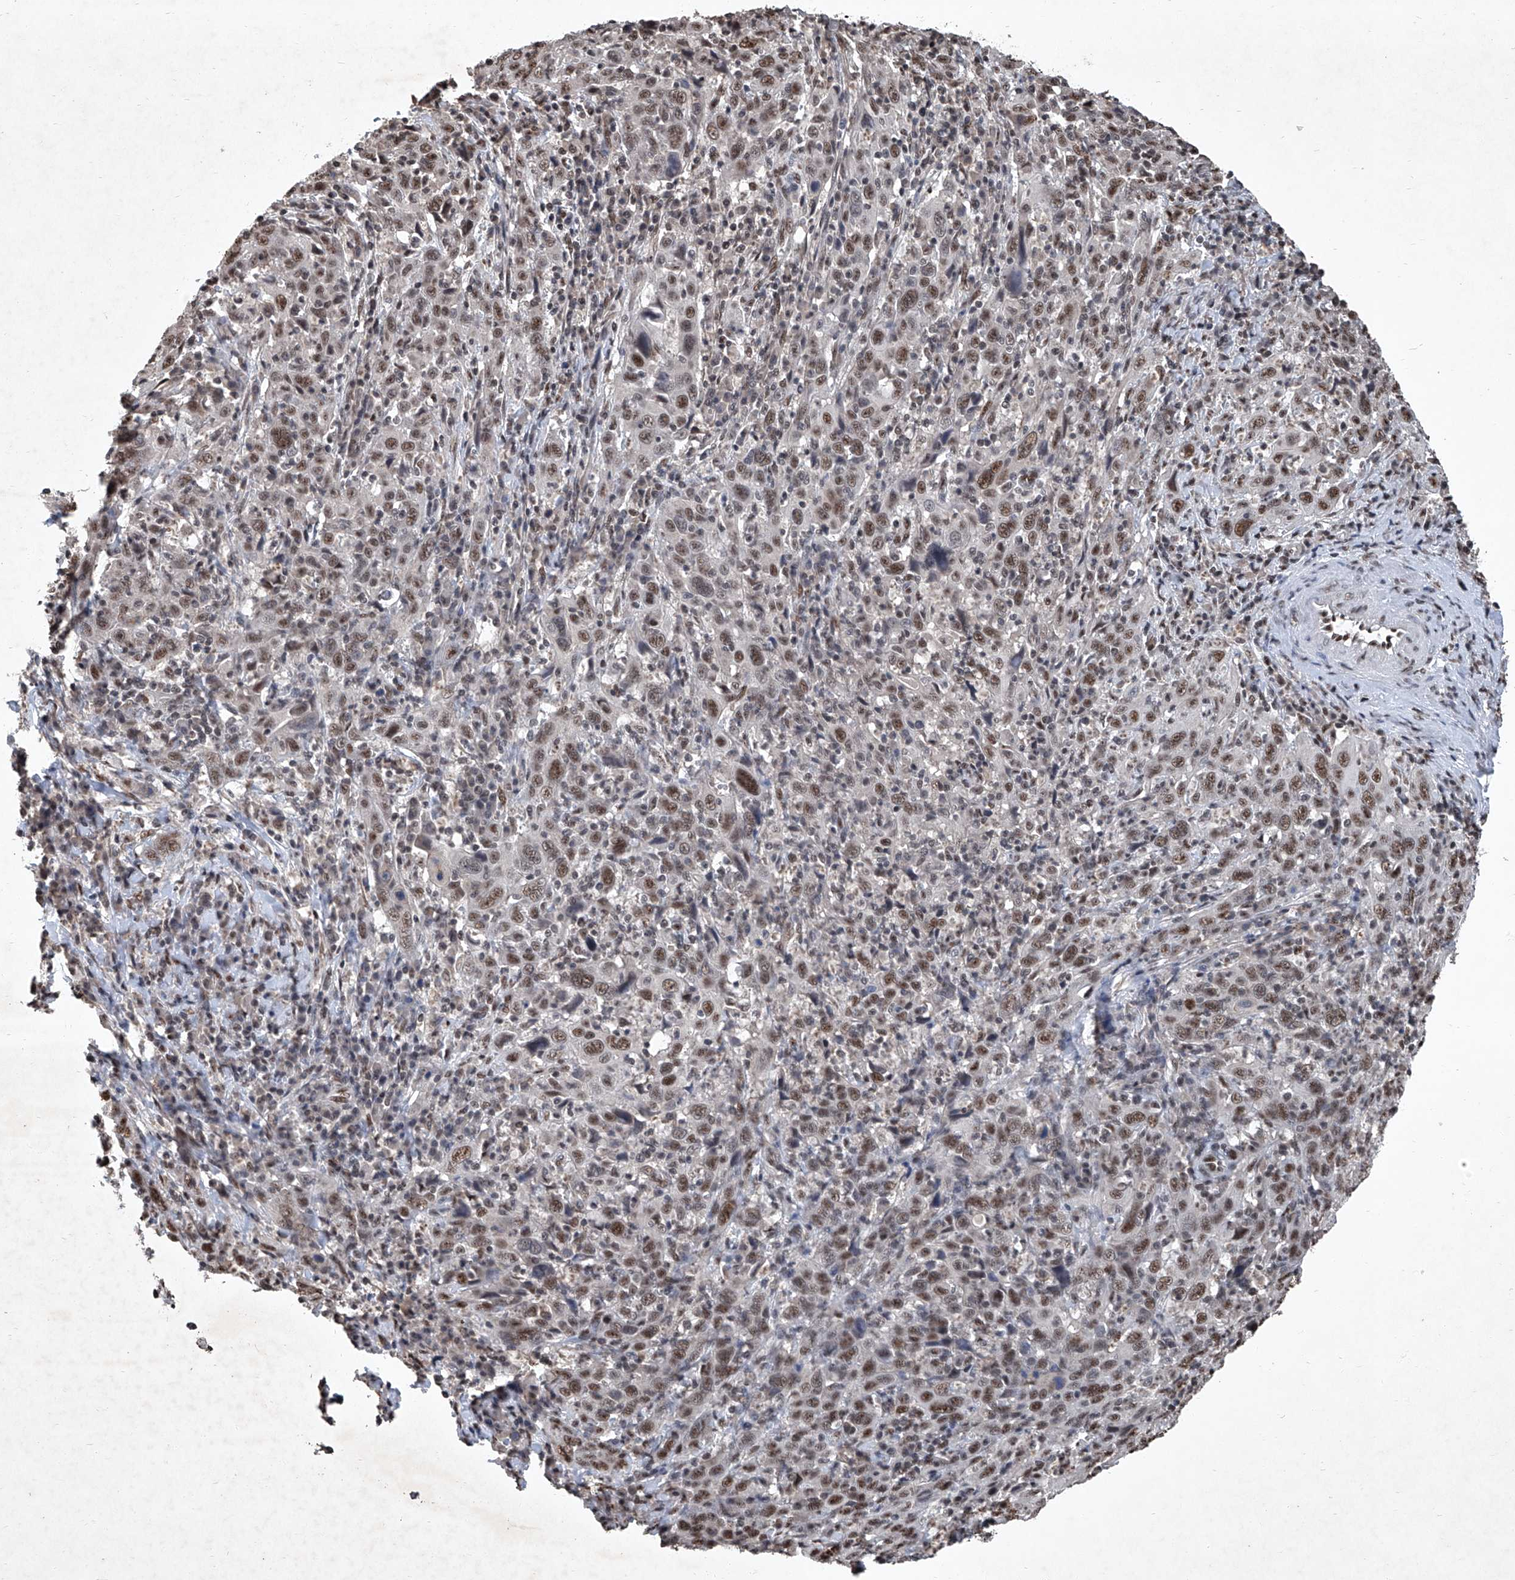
{"staining": {"intensity": "strong", "quantity": ">75%", "location": "nuclear"}, "tissue": "cervical cancer", "cell_type": "Tumor cells", "image_type": "cancer", "snomed": [{"axis": "morphology", "description": "Squamous cell carcinoma, NOS"}, {"axis": "topography", "description": "Cervix"}], "caption": "This is an image of immunohistochemistry (IHC) staining of squamous cell carcinoma (cervical), which shows strong positivity in the nuclear of tumor cells.", "gene": "DDX39B", "patient": {"sex": "female", "age": 46}}